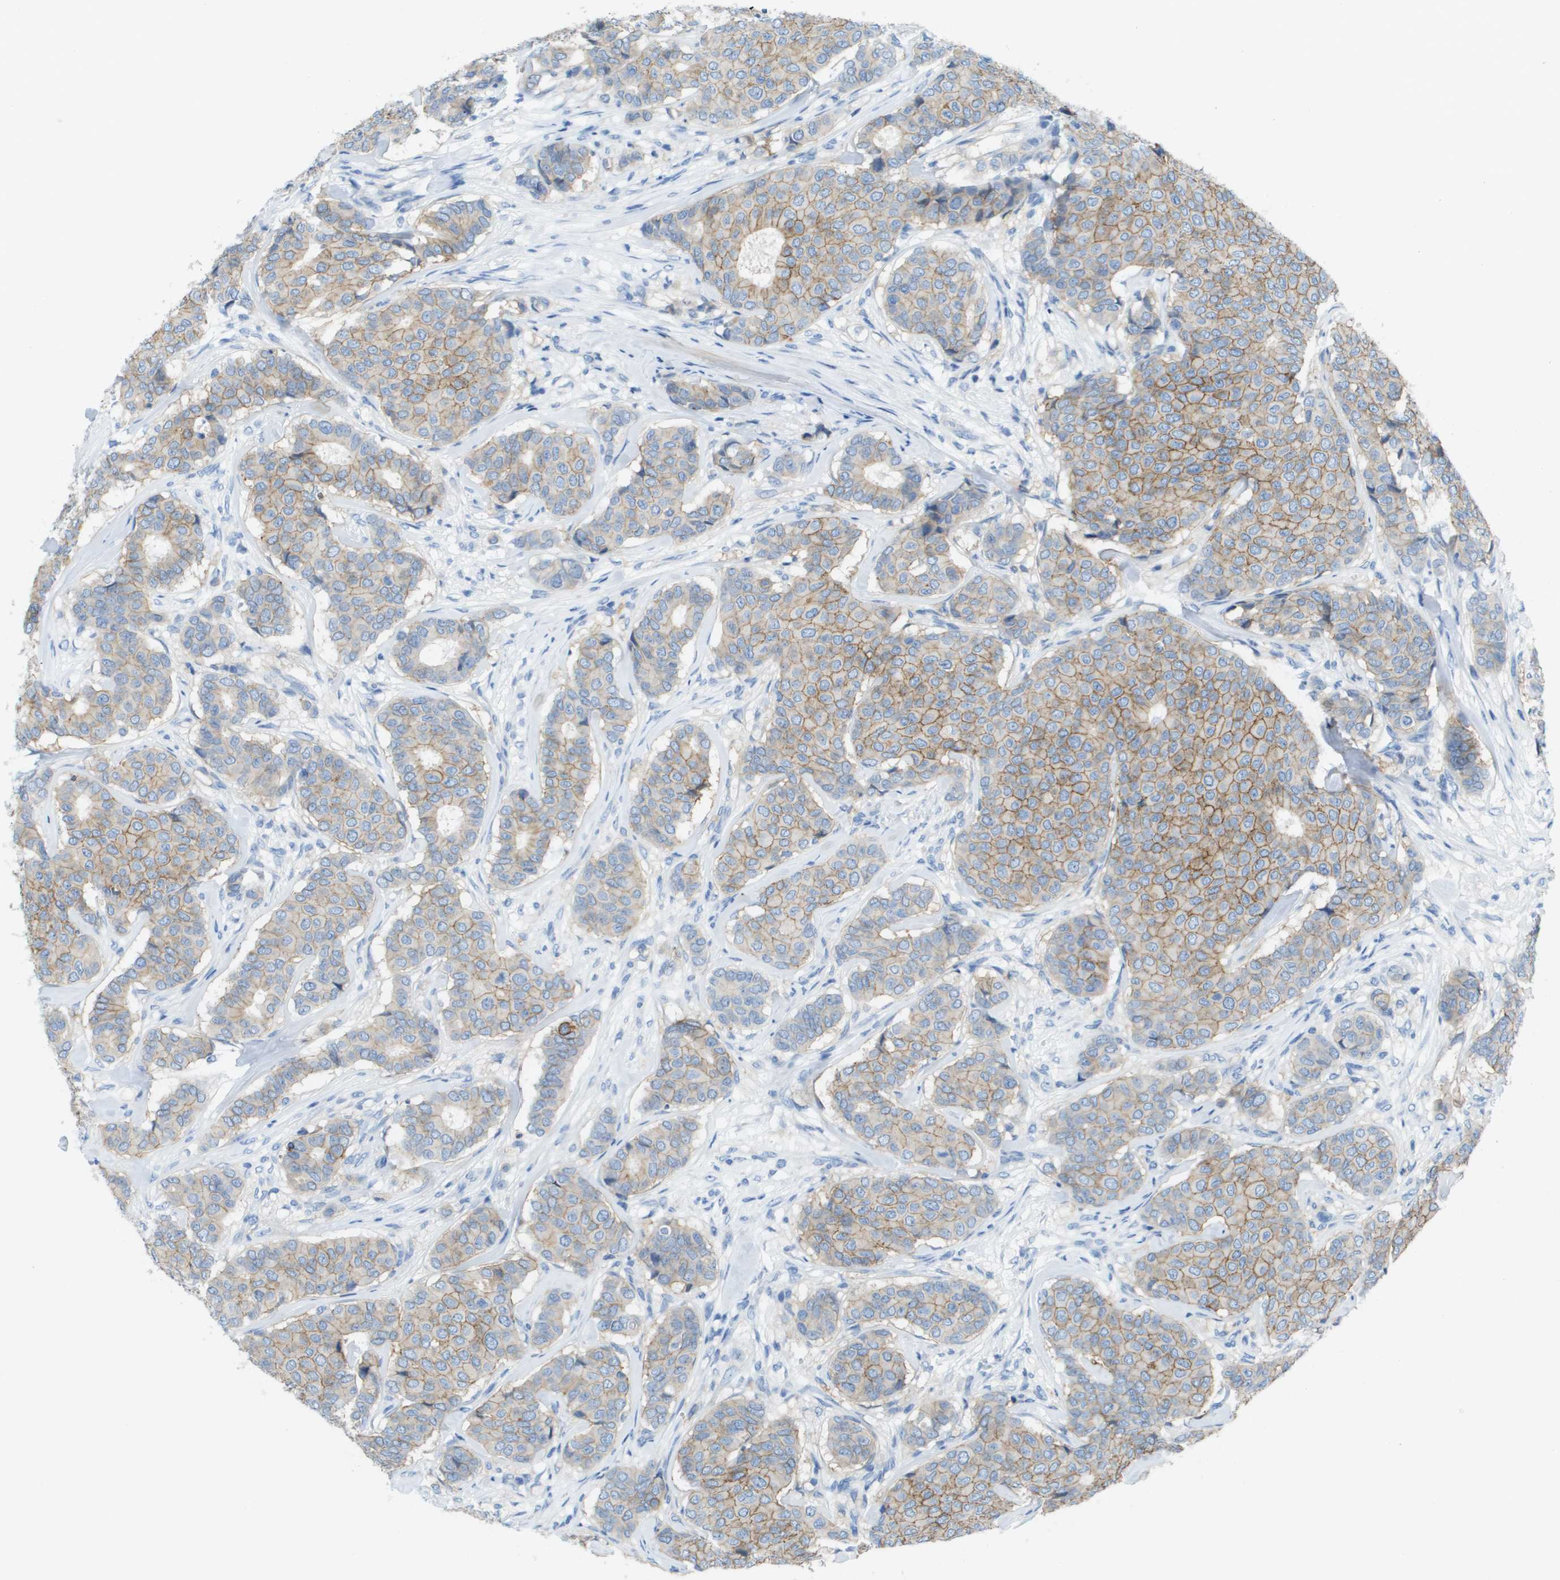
{"staining": {"intensity": "moderate", "quantity": "25%-75%", "location": "cytoplasmic/membranous"}, "tissue": "breast cancer", "cell_type": "Tumor cells", "image_type": "cancer", "snomed": [{"axis": "morphology", "description": "Duct carcinoma"}, {"axis": "topography", "description": "Breast"}], "caption": "A histopathology image of invasive ductal carcinoma (breast) stained for a protein demonstrates moderate cytoplasmic/membranous brown staining in tumor cells. The staining is performed using DAB (3,3'-diaminobenzidine) brown chromogen to label protein expression. The nuclei are counter-stained blue using hematoxylin.", "gene": "CD46", "patient": {"sex": "female", "age": 75}}